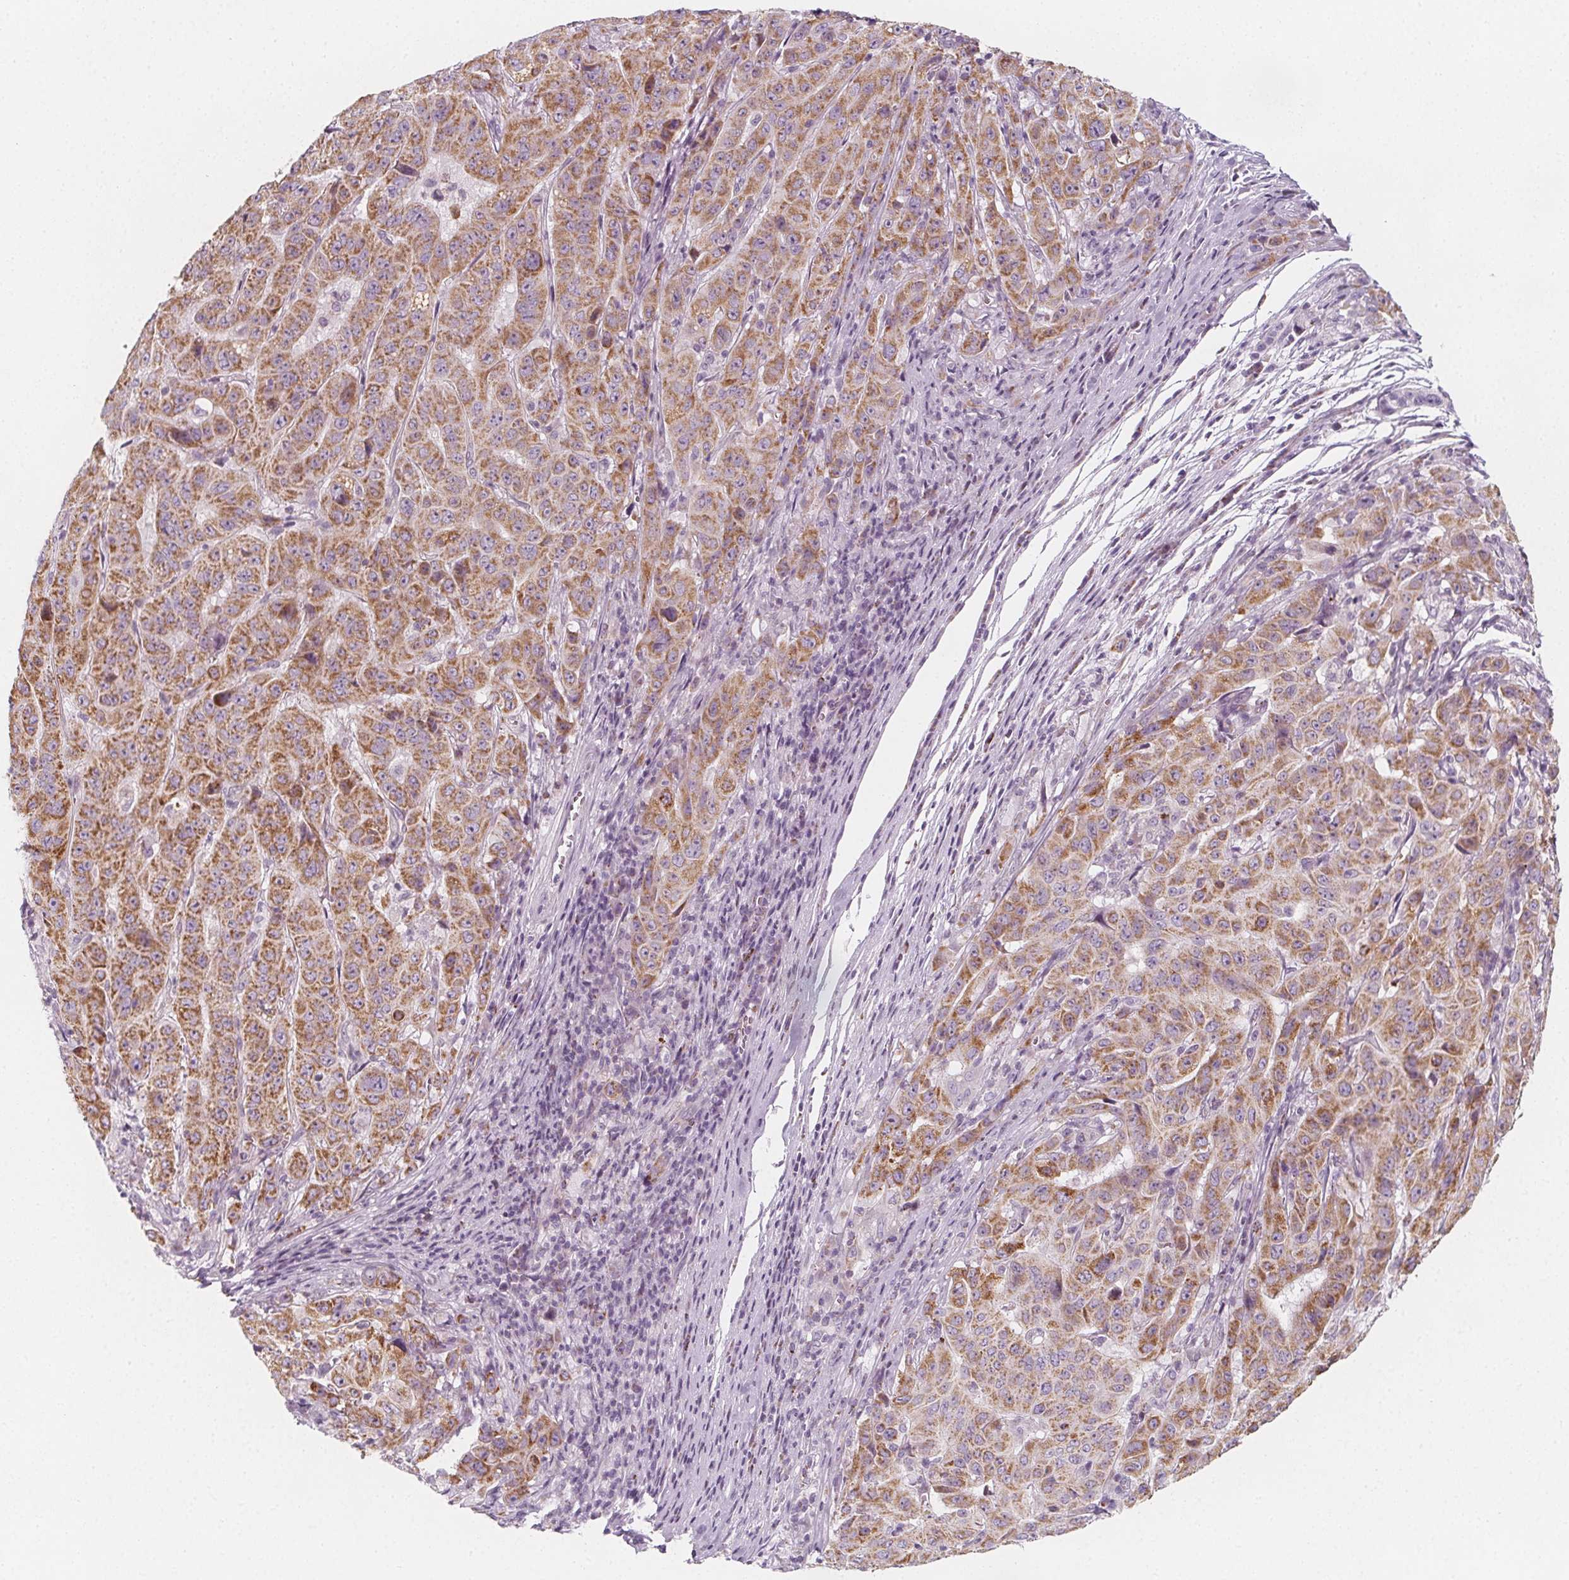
{"staining": {"intensity": "moderate", "quantity": ">75%", "location": "cytoplasmic/membranous"}, "tissue": "pancreatic cancer", "cell_type": "Tumor cells", "image_type": "cancer", "snomed": [{"axis": "morphology", "description": "Adenocarcinoma, NOS"}, {"axis": "topography", "description": "Pancreas"}], "caption": "Protein expression by immunohistochemistry displays moderate cytoplasmic/membranous staining in approximately >75% of tumor cells in pancreatic cancer (adenocarcinoma). (Brightfield microscopy of DAB IHC at high magnification).", "gene": "IL17C", "patient": {"sex": "male", "age": 63}}